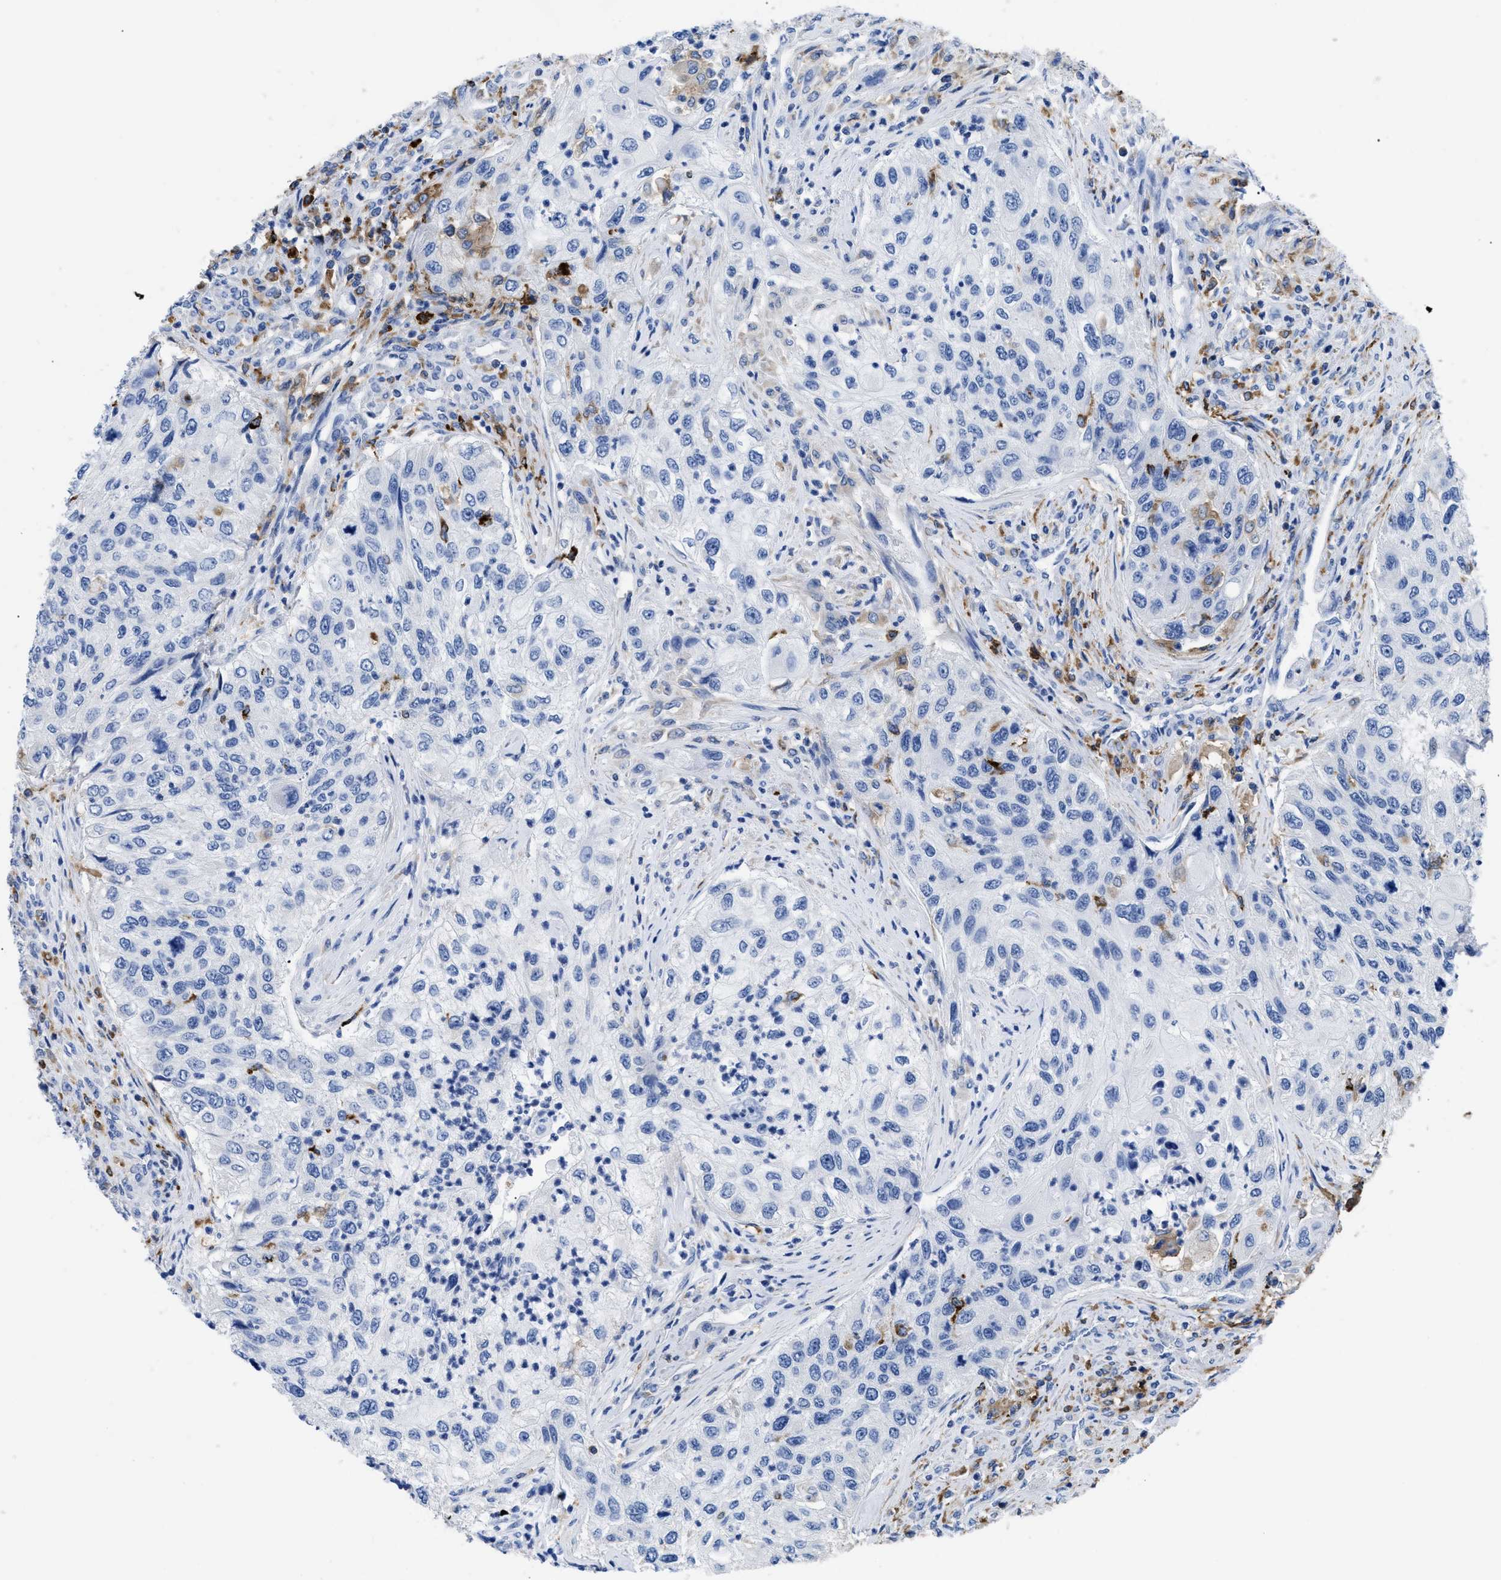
{"staining": {"intensity": "negative", "quantity": "none", "location": "none"}, "tissue": "urothelial cancer", "cell_type": "Tumor cells", "image_type": "cancer", "snomed": [{"axis": "morphology", "description": "Urothelial carcinoma, High grade"}, {"axis": "topography", "description": "Urinary bladder"}], "caption": "An immunohistochemistry (IHC) image of urothelial carcinoma (high-grade) is shown. There is no staining in tumor cells of urothelial carcinoma (high-grade).", "gene": "HLA-DPA1", "patient": {"sex": "female", "age": 60}}